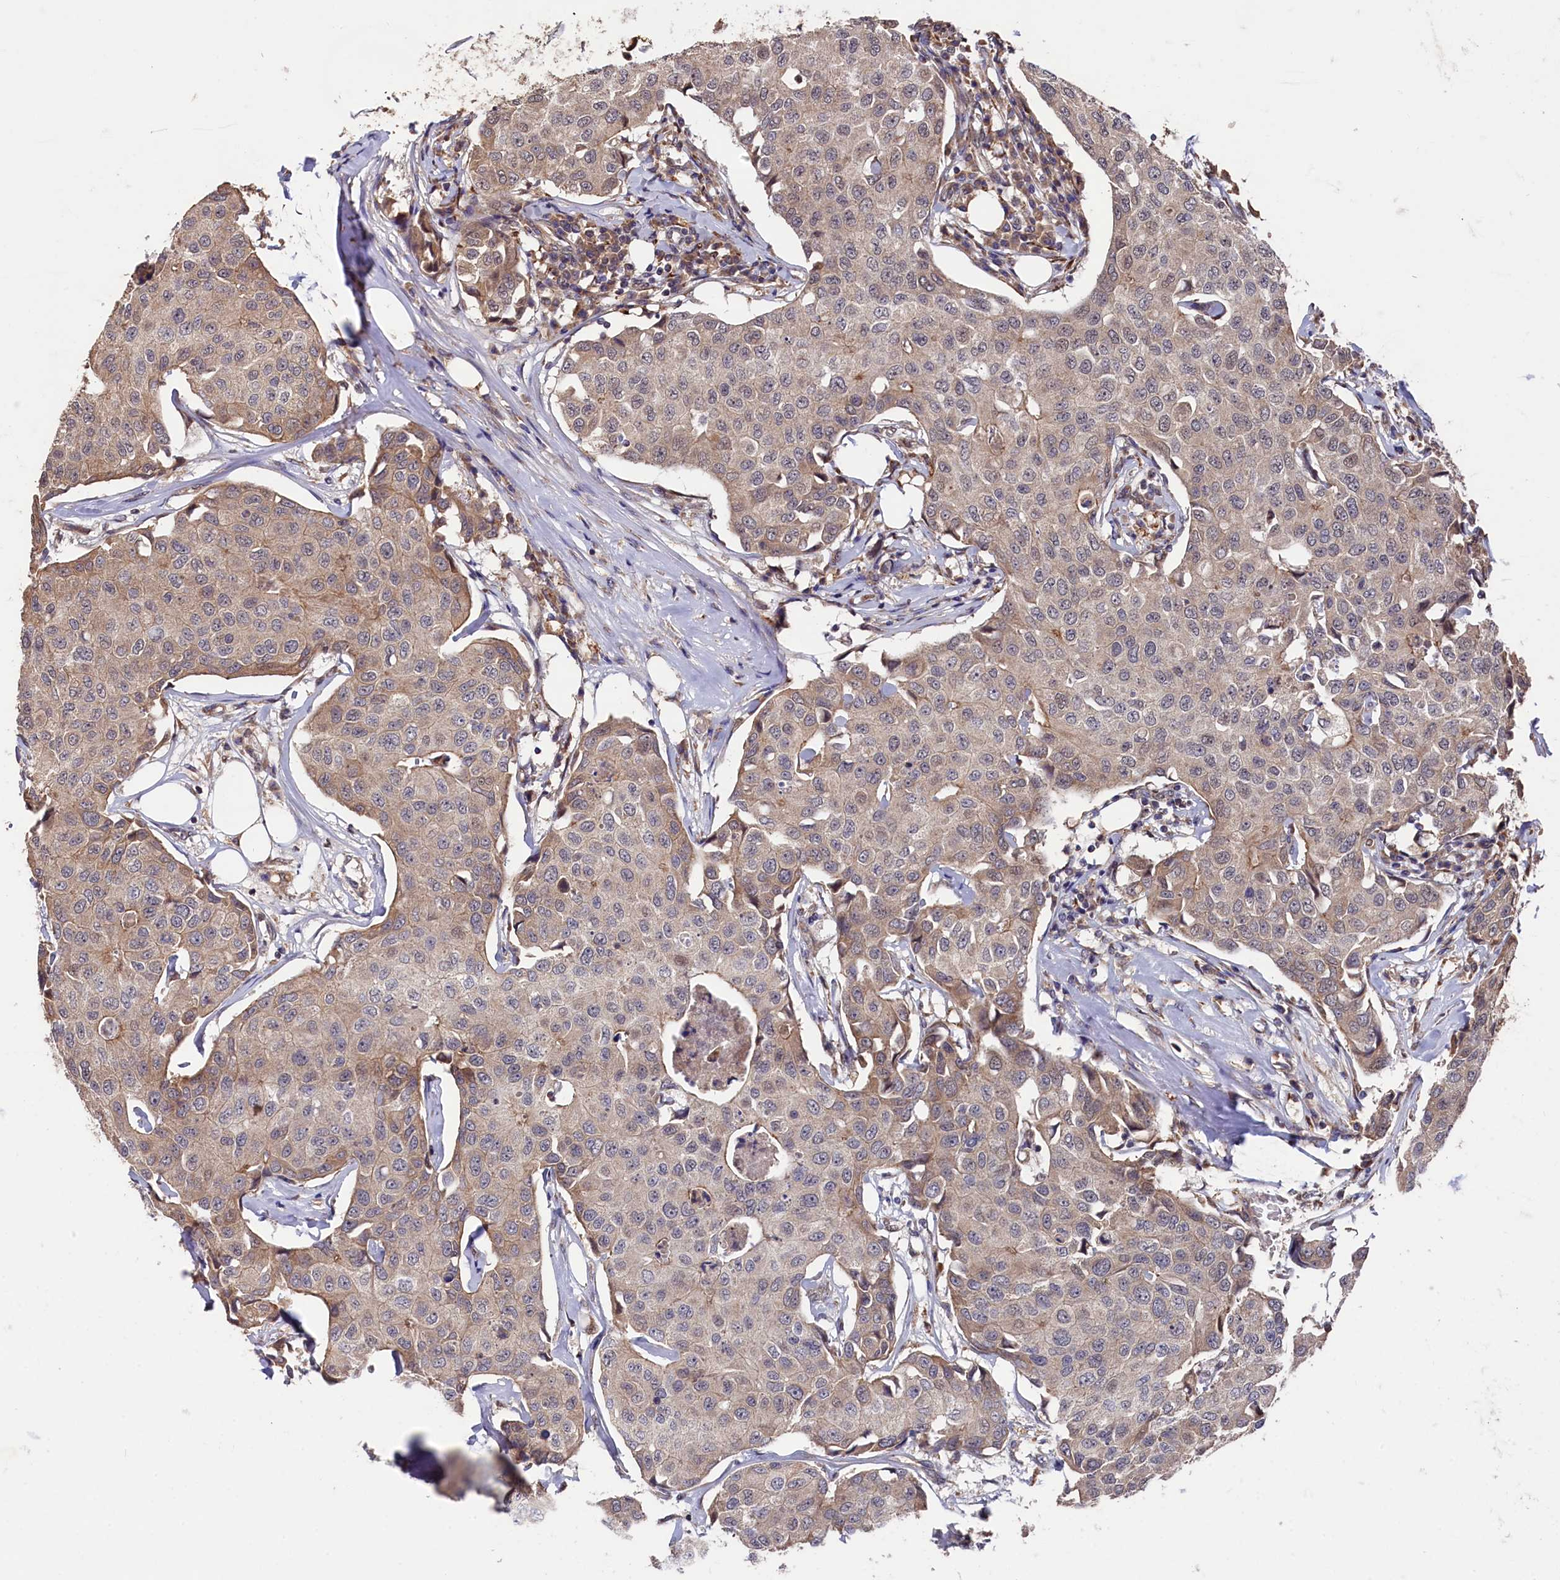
{"staining": {"intensity": "weak", "quantity": "25%-75%", "location": "cytoplasmic/membranous"}, "tissue": "breast cancer", "cell_type": "Tumor cells", "image_type": "cancer", "snomed": [{"axis": "morphology", "description": "Duct carcinoma"}, {"axis": "topography", "description": "Breast"}], "caption": "Tumor cells demonstrate weak cytoplasmic/membranous positivity in approximately 25%-75% of cells in breast cancer (invasive ductal carcinoma). The protein of interest is stained brown, and the nuclei are stained in blue (DAB IHC with brightfield microscopy, high magnification).", "gene": "SLC12A4", "patient": {"sex": "female", "age": 80}}